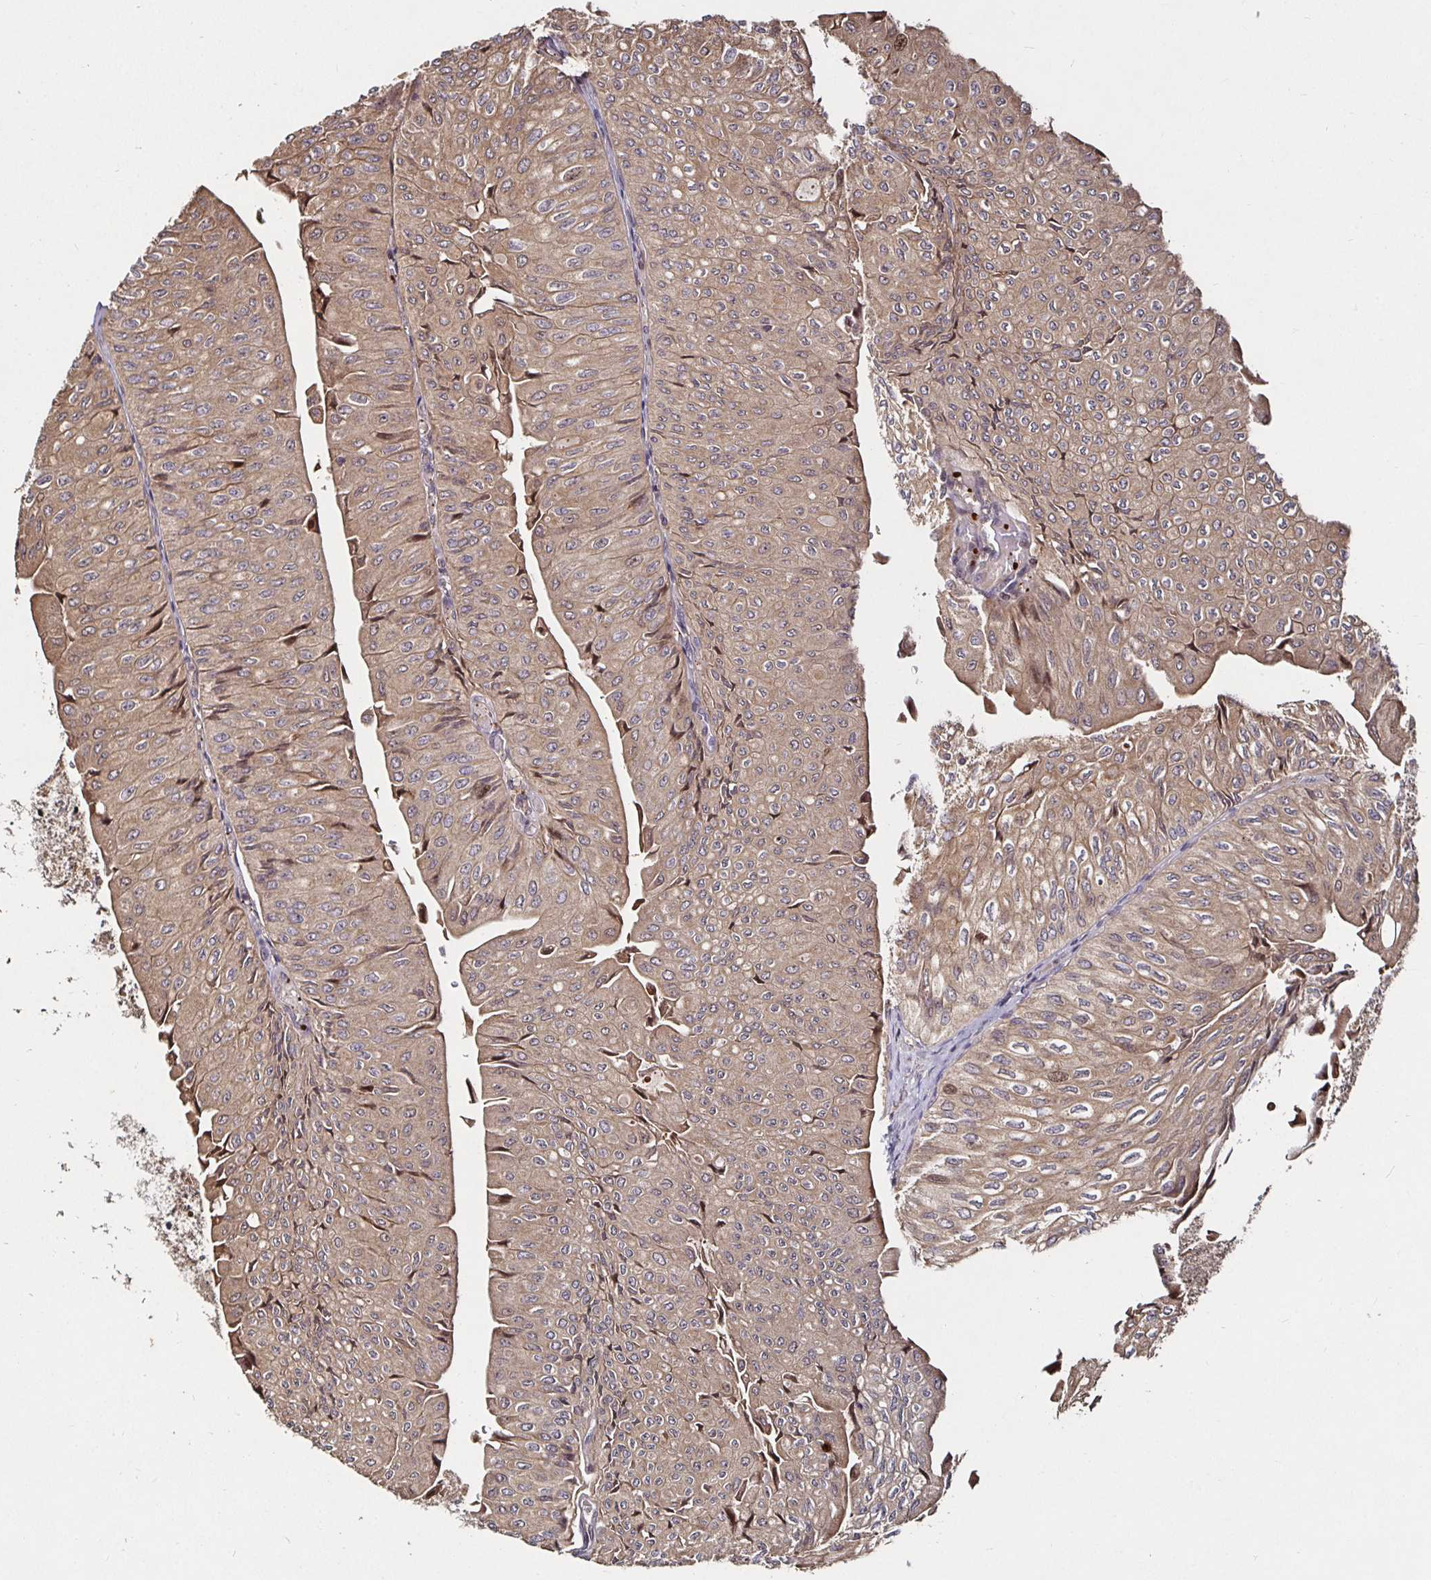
{"staining": {"intensity": "weak", "quantity": ">75%", "location": "cytoplasmic/membranous"}, "tissue": "urothelial cancer", "cell_type": "Tumor cells", "image_type": "cancer", "snomed": [{"axis": "morphology", "description": "Urothelial carcinoma, NOS"}, {"axis": "topography", "description": "Urinary bladder"}], "caption": "An image showing weak cytoplasmic/membranous staining in about >75% of tumor cells in urothelial cancer, as visualized by brown immunohistochemical staining.", "gene": "SMYD3", "patient": {"sex": "male", "age": 62}}